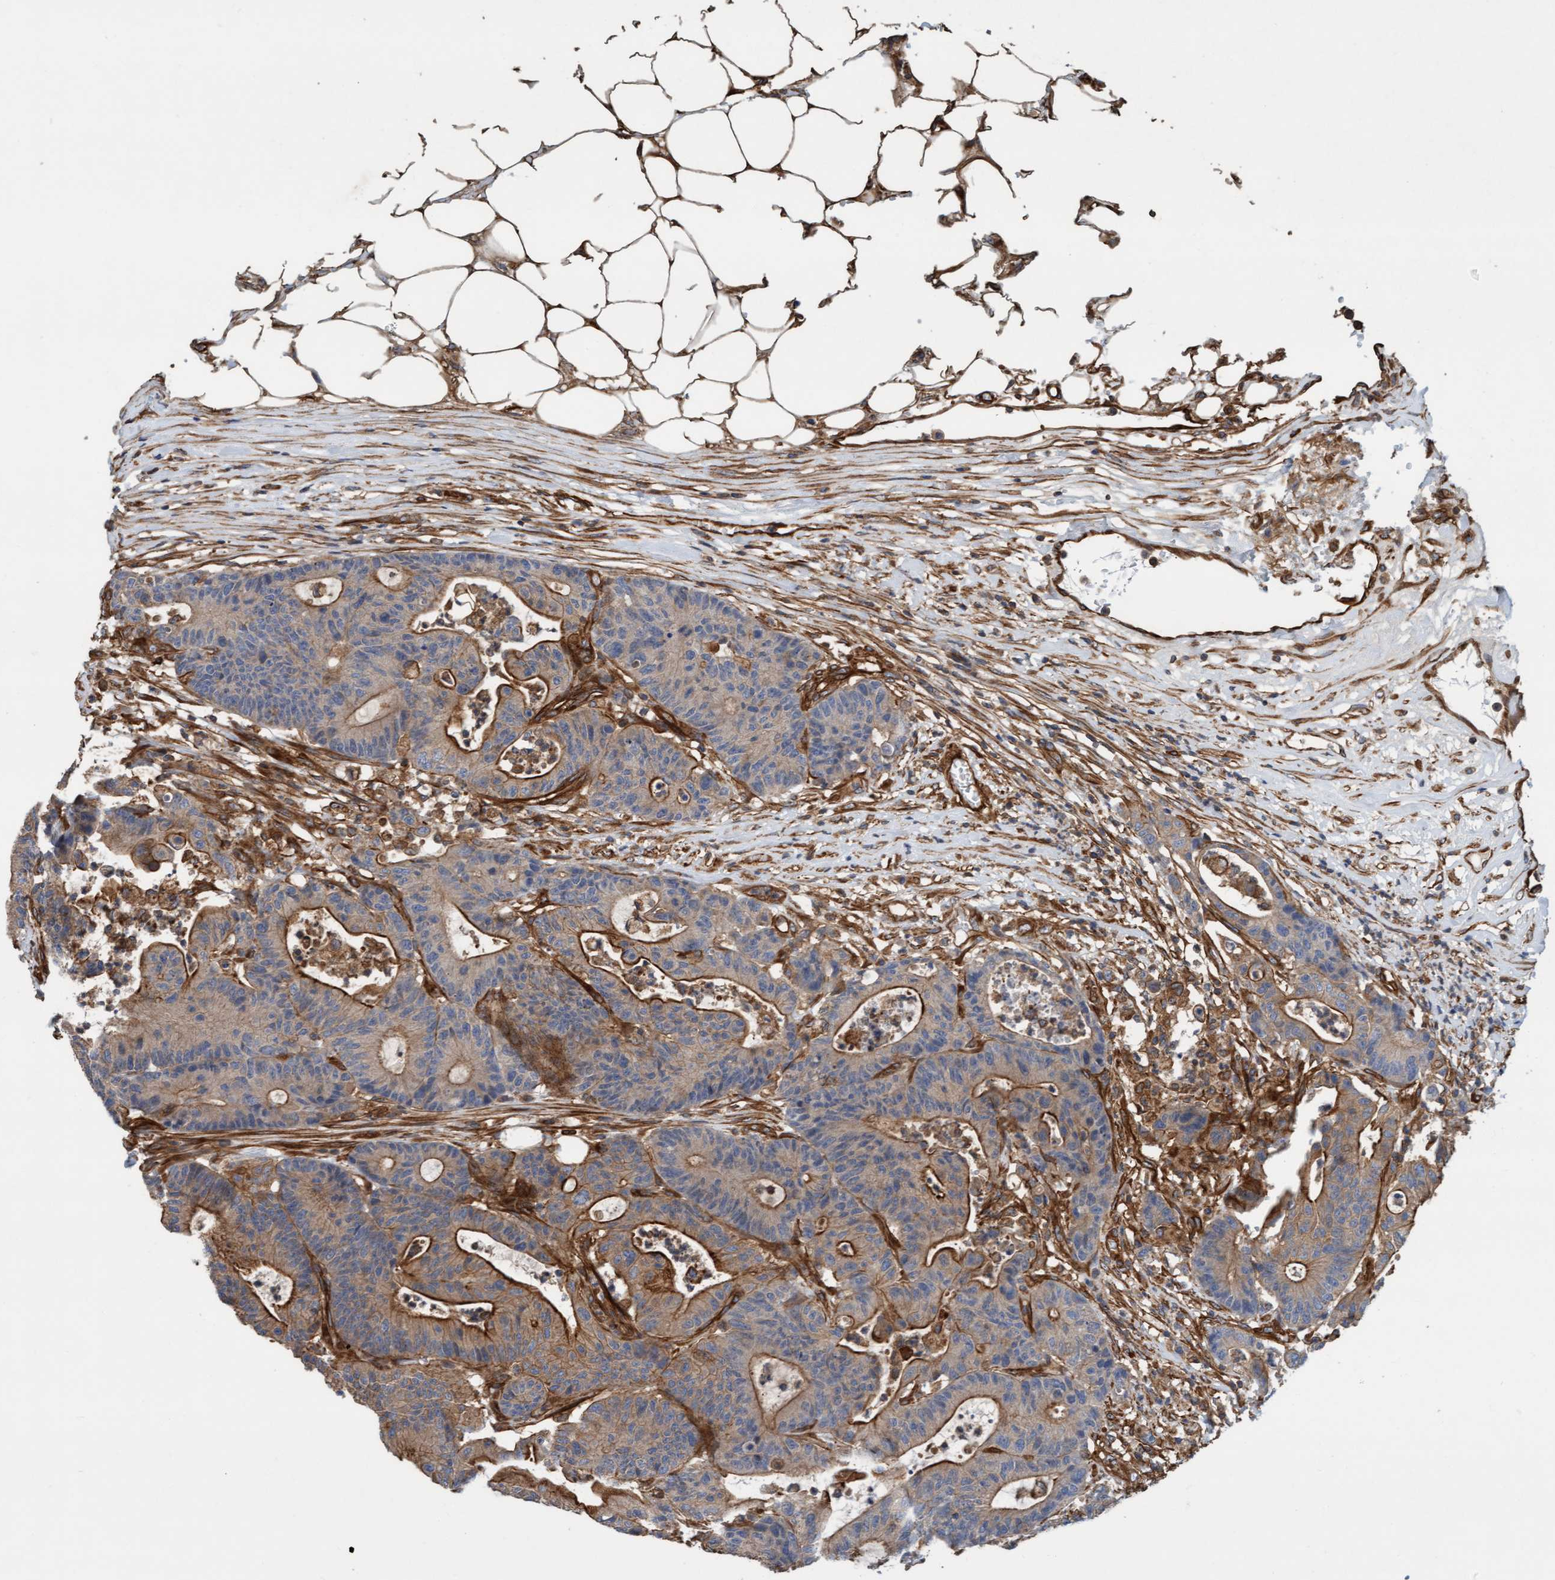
{"staining": {"intensity": "moderate", "quantity": ">75%", "location": "cytoplasmic/membranous"}, "tissue": "colorectal cancer", "cell_type": "Tumor cells", "image_type": "cancer", "snomed": [{"axis": "morphology", "description": "Adenocarcinoma, NOS"}, {"axis": "topography", "description": "Colon"}], "caption": "IHC of colorectal adenocarcinoma demonstrates medium levels of moderate cytoplasmic/membranous staining in approximately >75% of tumor cells.", "gene": "STXBP4", "patient": {"sex": "female", "age": 84}}